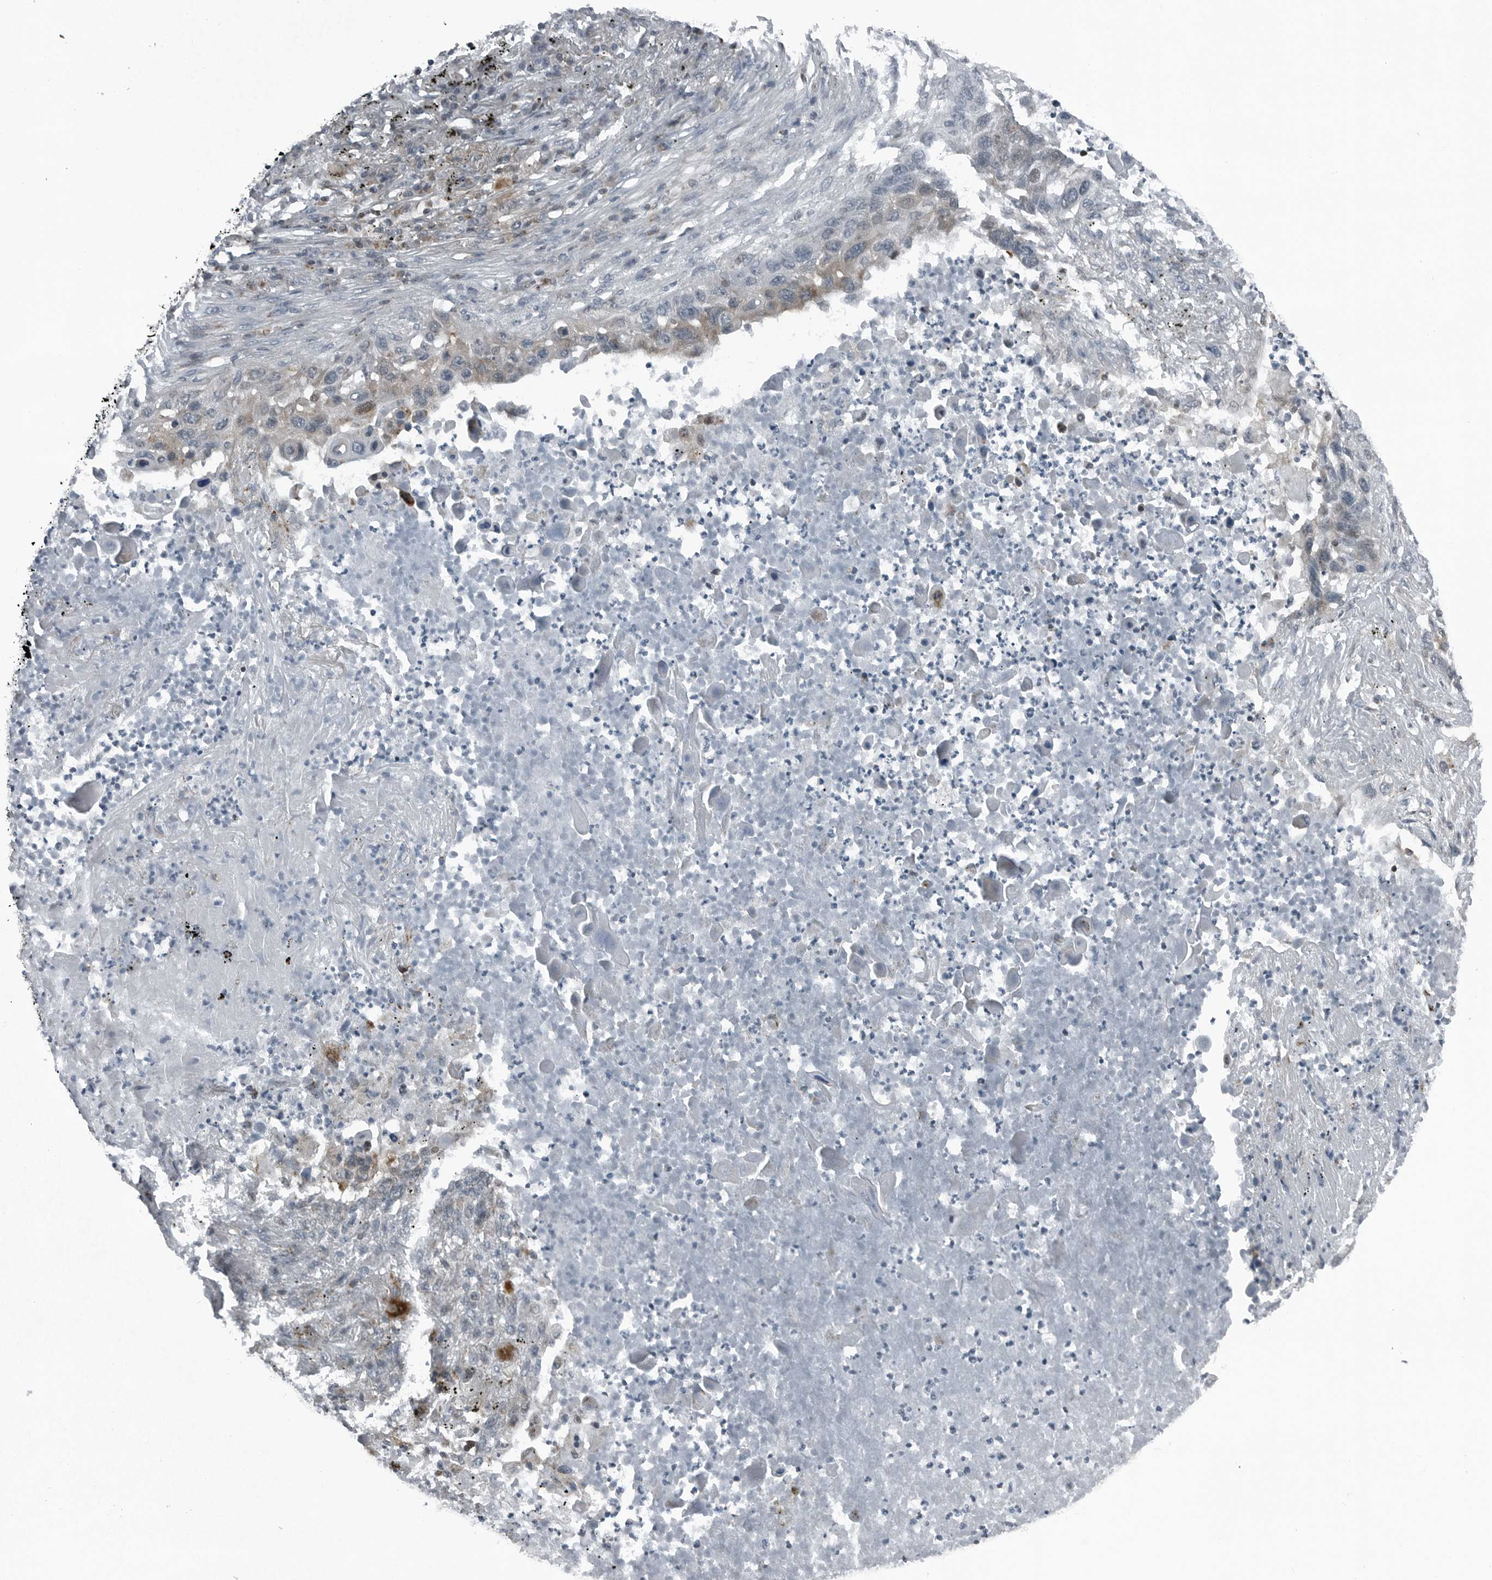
{"staining": {"intensity": "negative", "quantity": "none", "location": "none"}, "tissue": "lung cancer", "cell_type": "Tumor cells", "image_type": "cancer", "snomed": [{"axis": "morphology", "description": "Squamous cell carcinoma, NOS"}, {"axis": "topography", "description": "Lung"}], "caption": "Image shows no significant protein positivity in tumor cells of lung squamous cell carcinoma. The staining is performed using DAB (3,3'-diaminobenzidine) brown chromogen with nuclei counter-stained in using hematoxylin.", "gene": "GAK", "patient": {"sex": "female", "age": 63}}